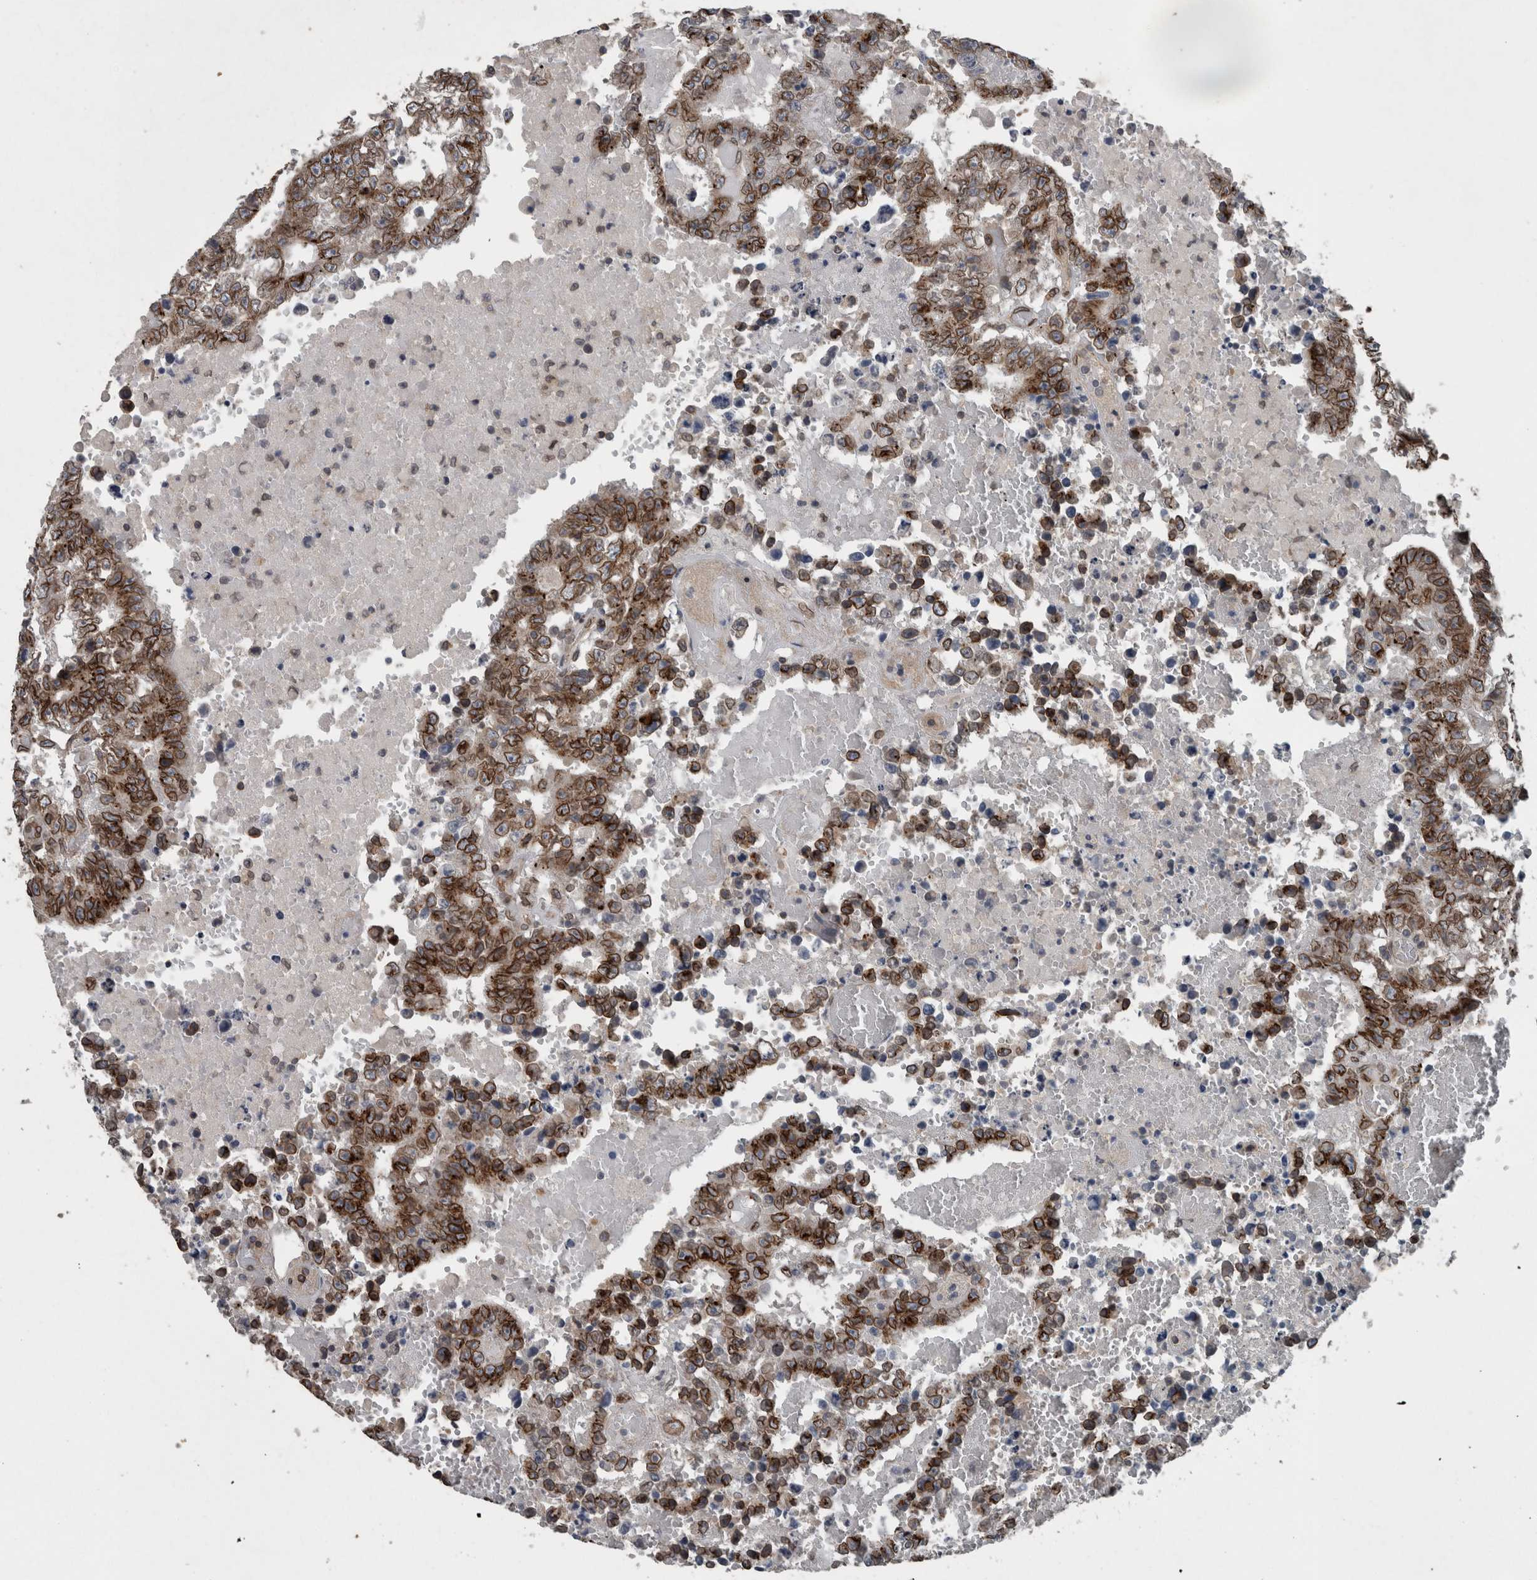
{"staining": {"intensity": "strong", "quantity": ">75%", "location": "cytoplasmic/membranous,nuclear"}, "tissue": "testis cancer", "cell_type": "Tumor cells", "image_type": "cancer", "snomed": [{"axis": "morphology", "description": "Carcinoma, Embryonal, NOS"}, {"axis": "topography", "description": "Testis"}], "caption": "Immunohistochemical staining of human embryonal carcinoma (testis) reveals high levels of strong cytoplasmic/membranous and nuclear staining in about >75% of tumor cells. (DAB IHC with brightfield microscopy, high magnification).", "gene": "RANBP2", "patient": {"sex": "male", "age": 25}}